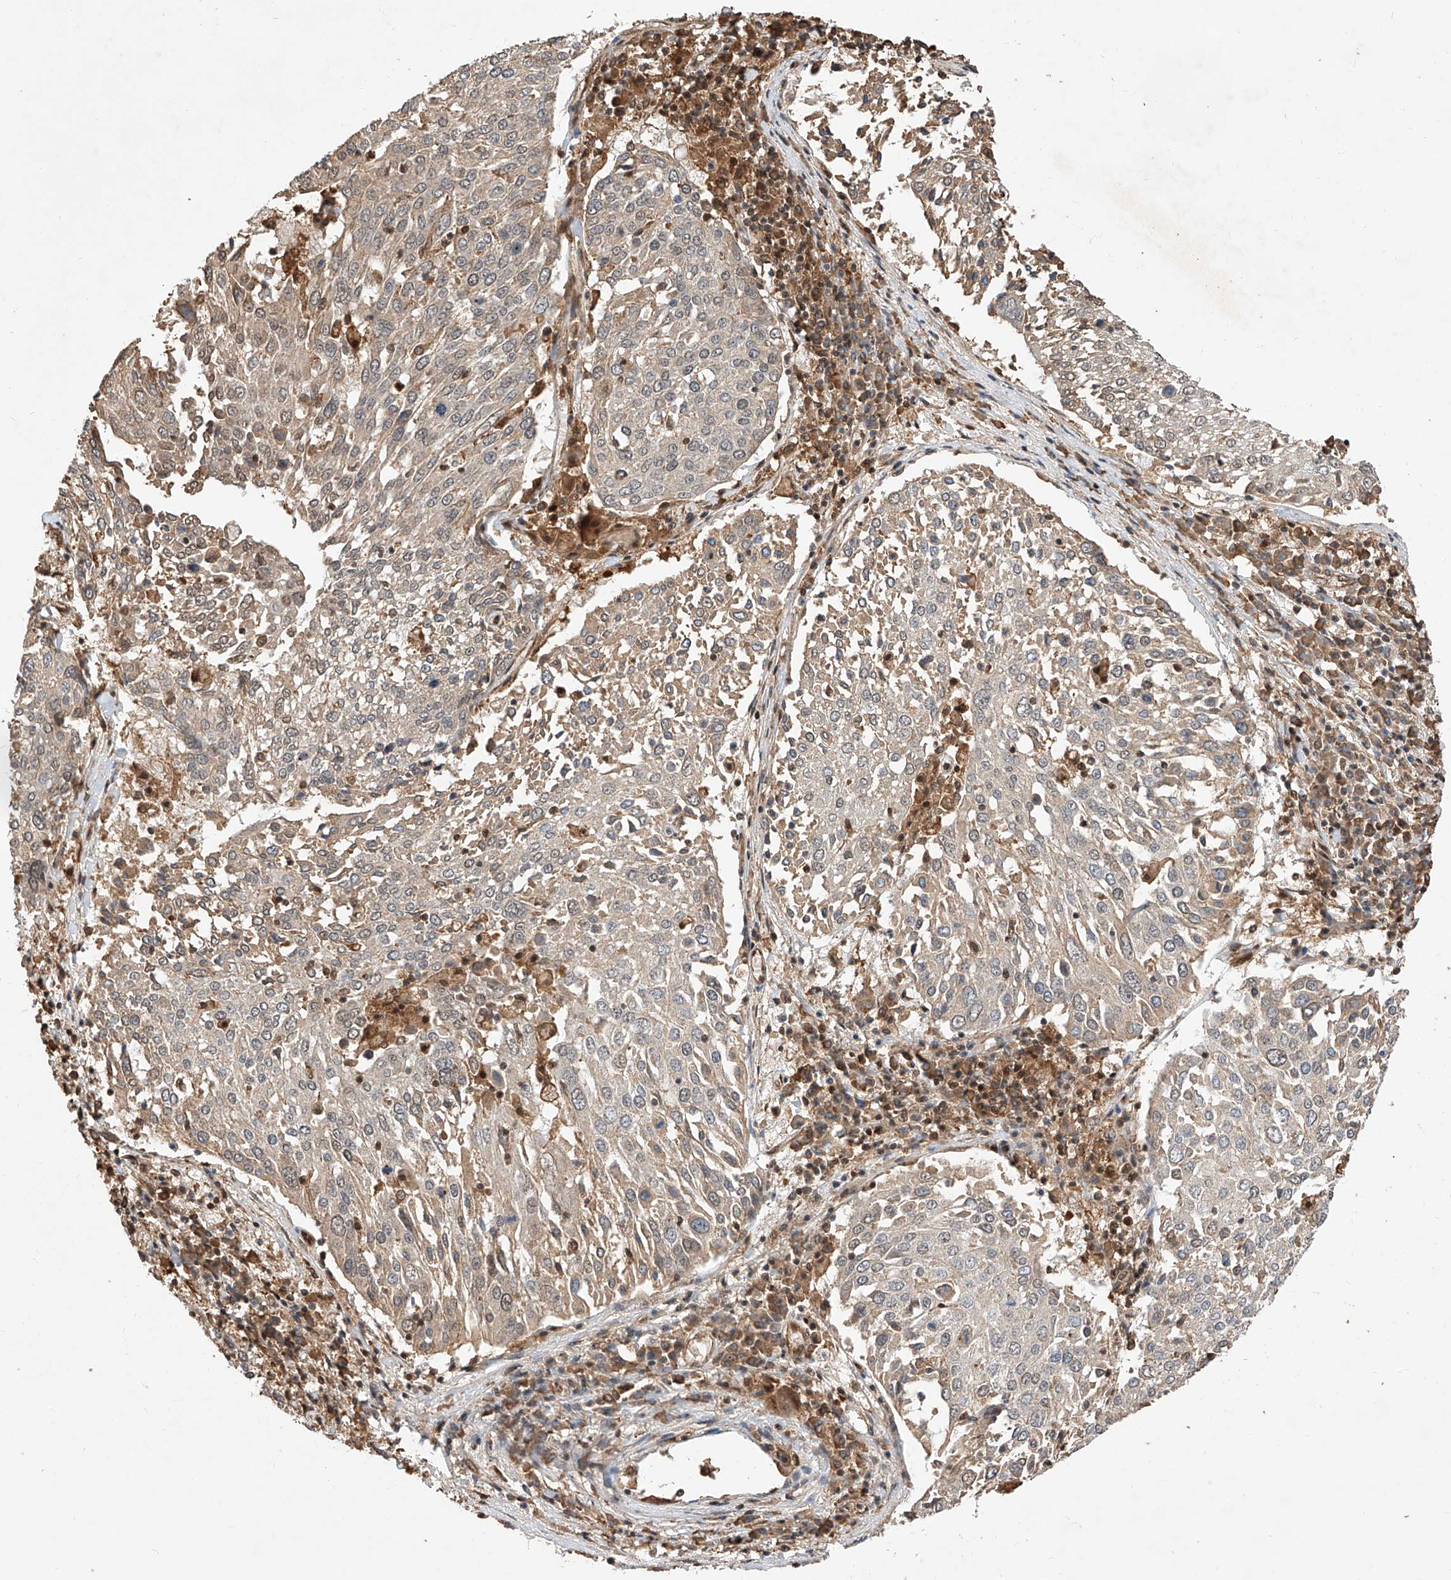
{"staining": {"intensity": "weak", "quantity": ">75%", "location": "cytoplasmic/membranous"}, "tissue": "lung cancer", "cell_type": "Tumor cells", "image_type": "cancer", "snomed": [{"axis": "morphology", "description": "Squamous cell carcinoma, NOS"}, {"axis": "topography", "description": "Lung"}], "caption": "Lung squamous cell carcinoma stained for a protein reveals weak cytoplasmic/membranous positivity in tumor cells.", "gene": "RILPL2", "patient": {"sex": "male", "age": 65}}